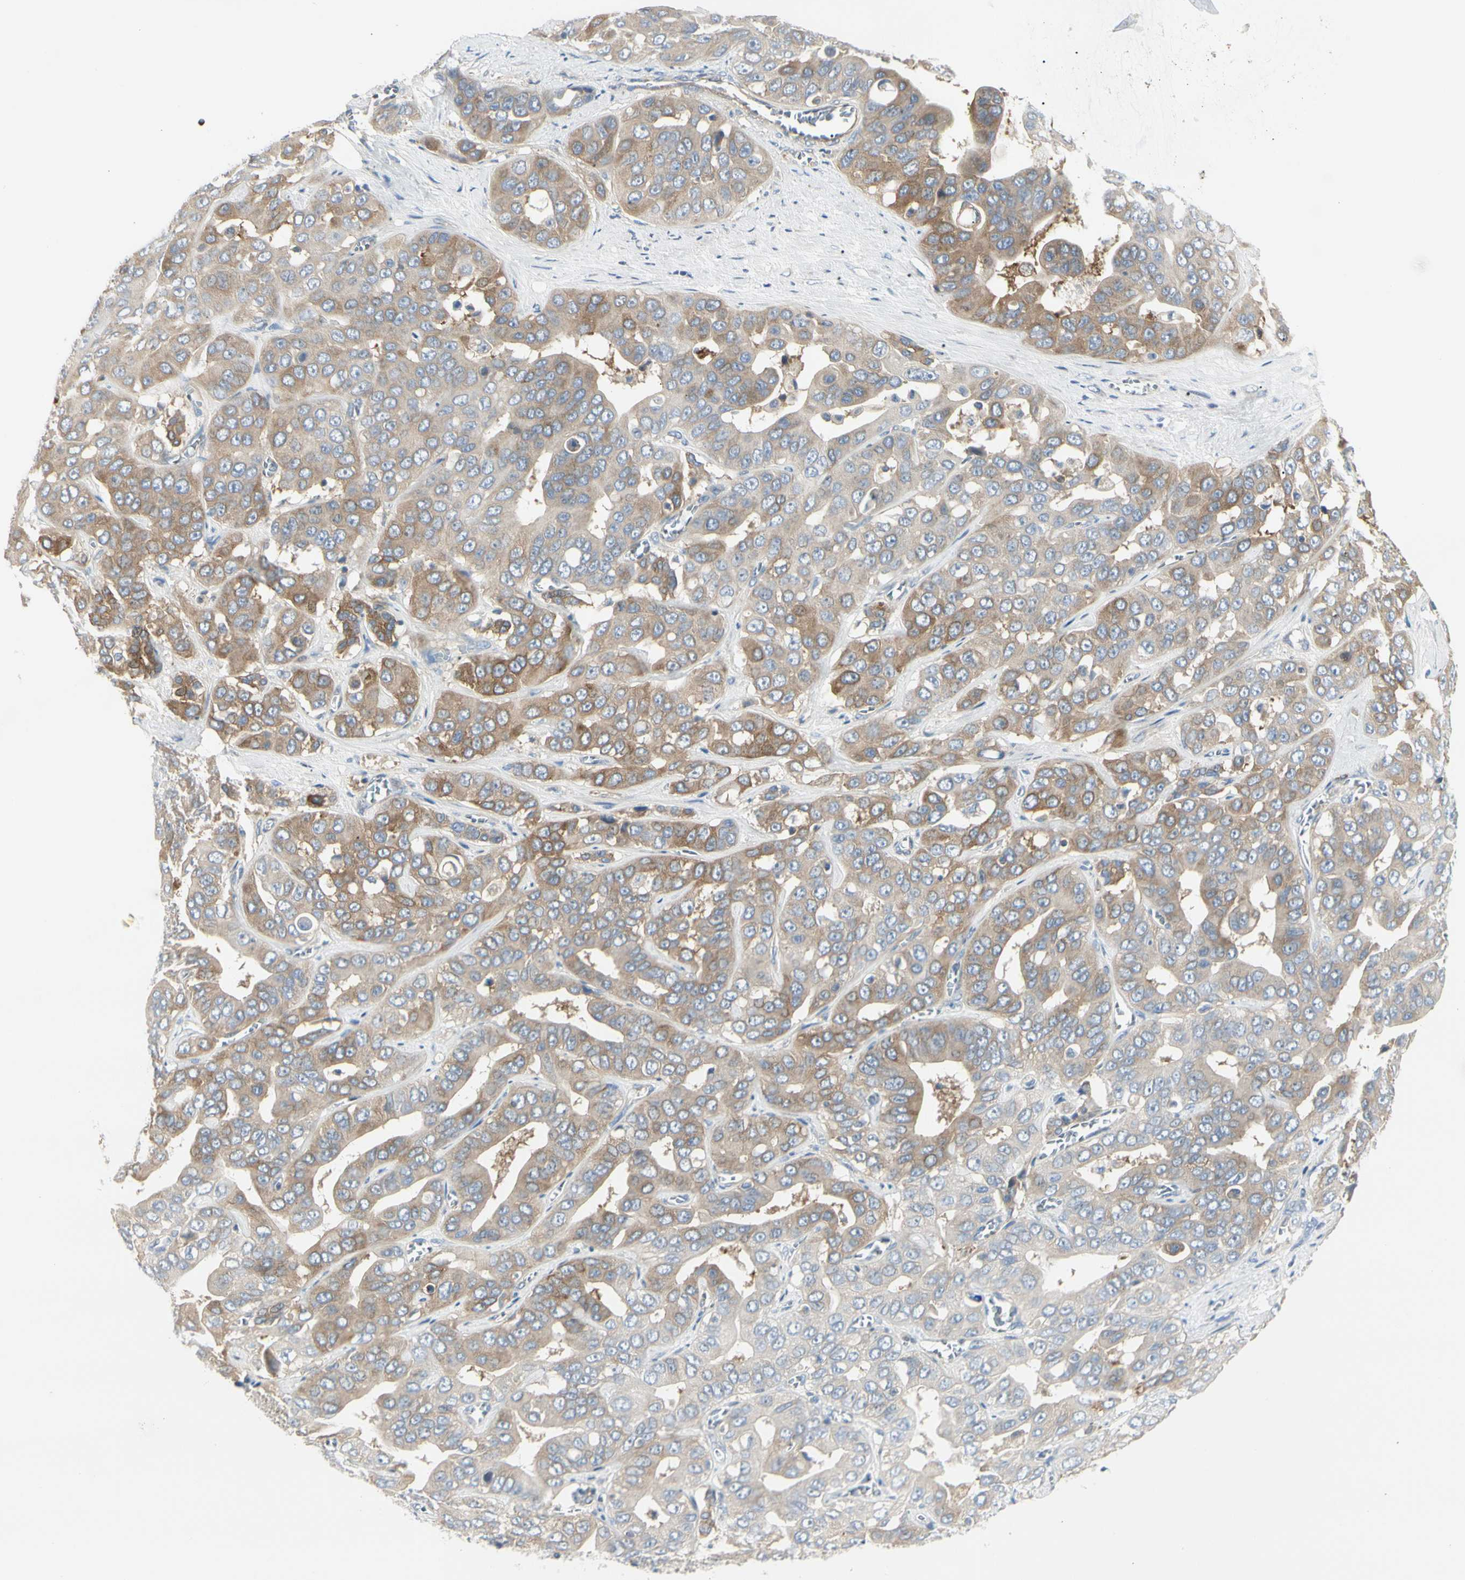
{"staining": {"intensity": "moderate", "quantity": ">75%", "location": "cytoplasmic/membranous"}, "tissue": "liver cancer", "cell_type": "Tumor cells", "image_type": "cancer", "snomed": [{"axis": "morphology", "description": "Cholangiocarcinoma"}, {"axis": "topography", "description": "Liver"}], "caption": "Tumor cells demonstrate medium levels of moderate cytoplasmic/membranous staining in about >75% of cells in human liver cancer (cholangiocarcinoma). The protein of interest is stained brown, and the nuclei are stained in blue (DAB IHC with brightfield microscopy, high magnification).", "gene": "NFKB2", "patient": {"sex": "female", "age": 52}}